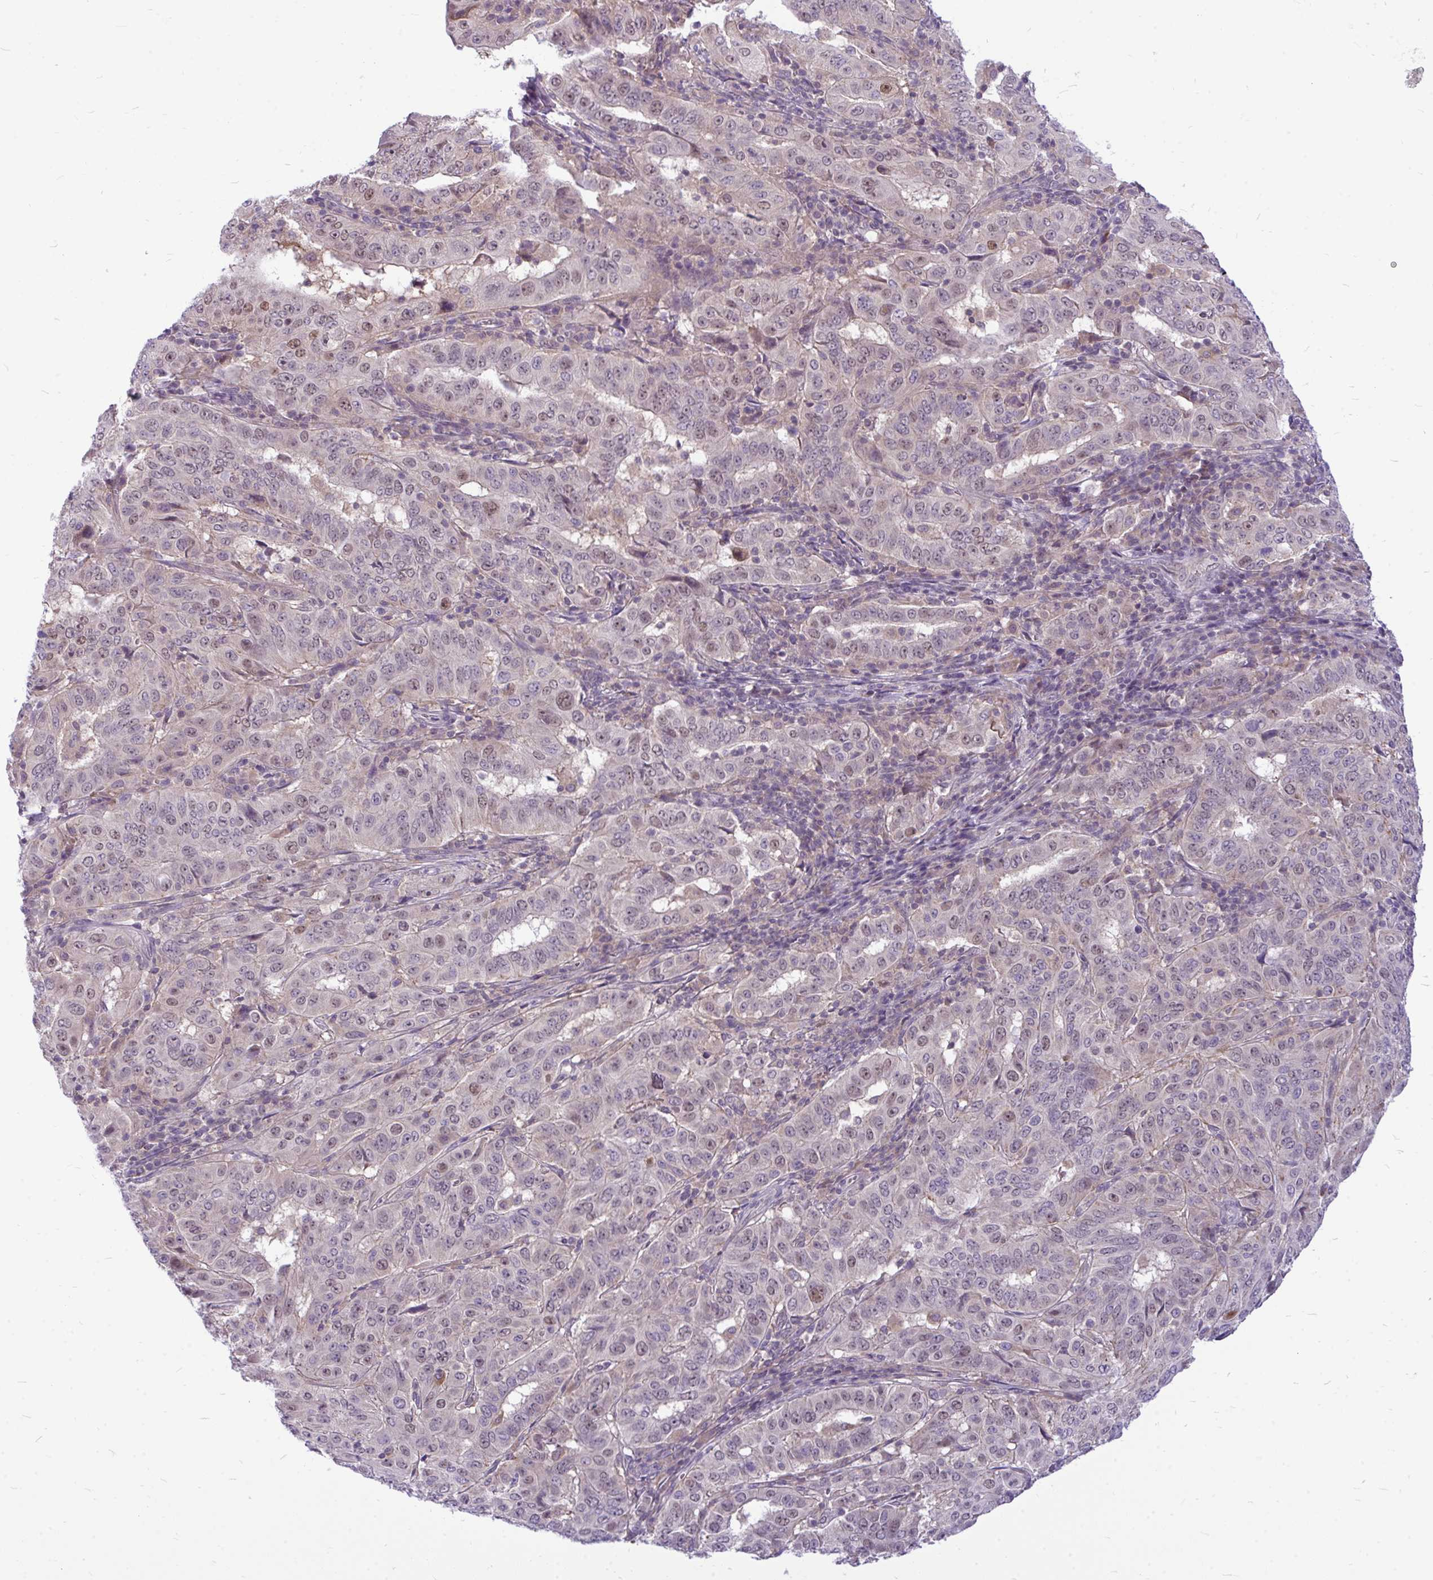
{"staining": {"intensity": "moderate", "quantity": "<25%", "location": "nuclear"}, "tissue": "pancreatic cancer", "cell_type": "Tumor cells", "image_type": "cancer", "snomed": [{"axis": "morphology", "description": "Adenocarcinoma, NOS"}, {"axis": "topography", "description": "Pancreas"}], "caption": "The immunohistochemical stain highlights moderate nuclear expression in tumor cells of adenocarcinoma (pancreatic) tissue.", "gene": "ZSCAN25", "patient": {"sex": "male", "age": 63}}